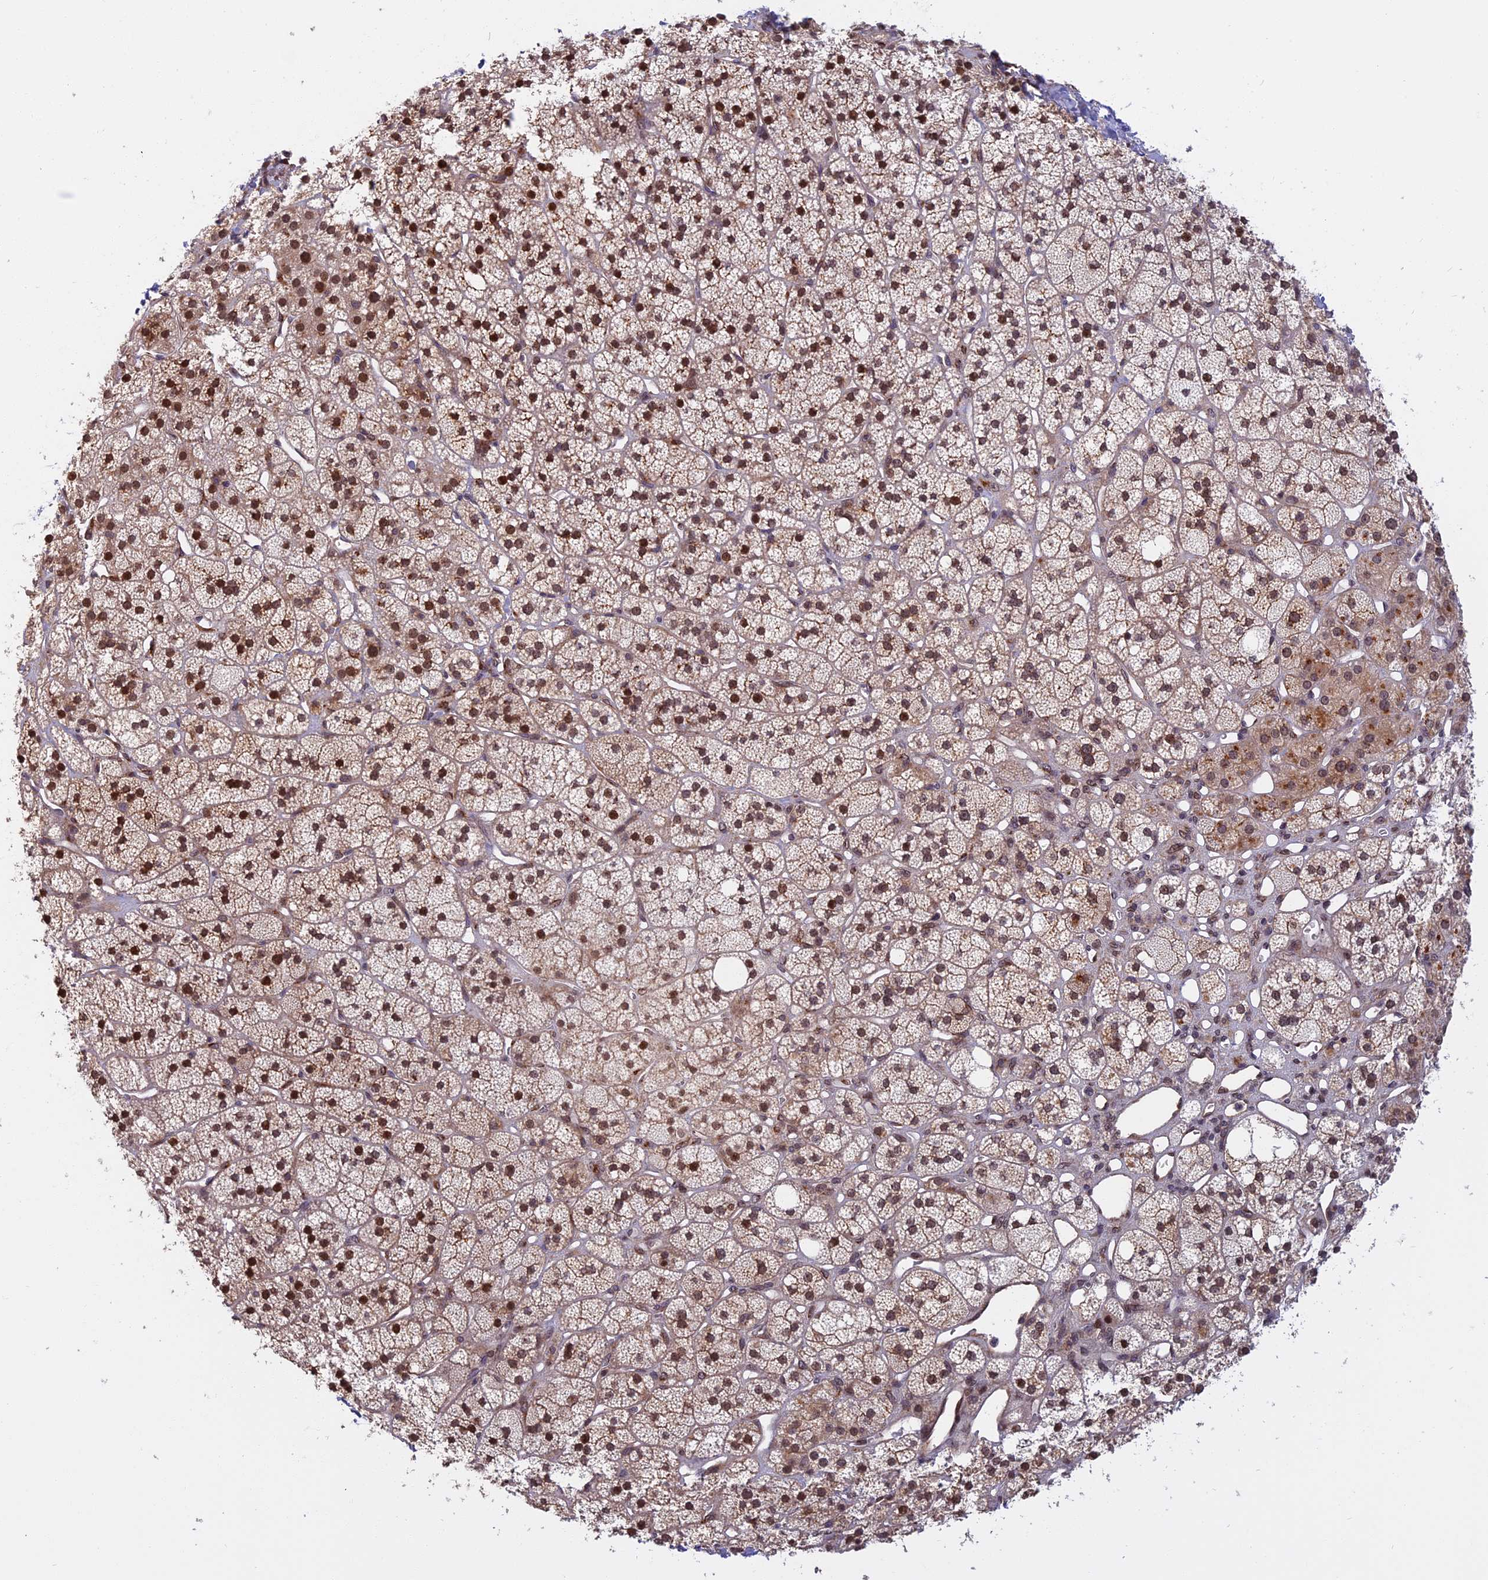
{"staining": {"intensity": "moderate", "quantity": ">75%", "location": "cytoplasmic/membranous,nuclear"}, "tissue": "adrenal gland", "cell_type": "Glandular cells", "image_type": "normal", "snomed": [{"axis": "morphology", "description": "Normal tissue, NOS"}, {"axis": "topography", "description": "Adrenal gland"}], "caption": "Immunohistochemistry (IHC) staining of benign adrenal gland, which reveals medium levels of moderate cytoplasmic/membranous,nuclear expression in approximately >75% of glandular cells indicating moderate cytoplasmic/membranous,nuclear protein expression. The staining was performed using DAB (brown) for protein detection and nuclei were counterstained in hematoxylin (blue).", "gene": "CCDC113", "patient": {"sex": "male", "age": 61}}